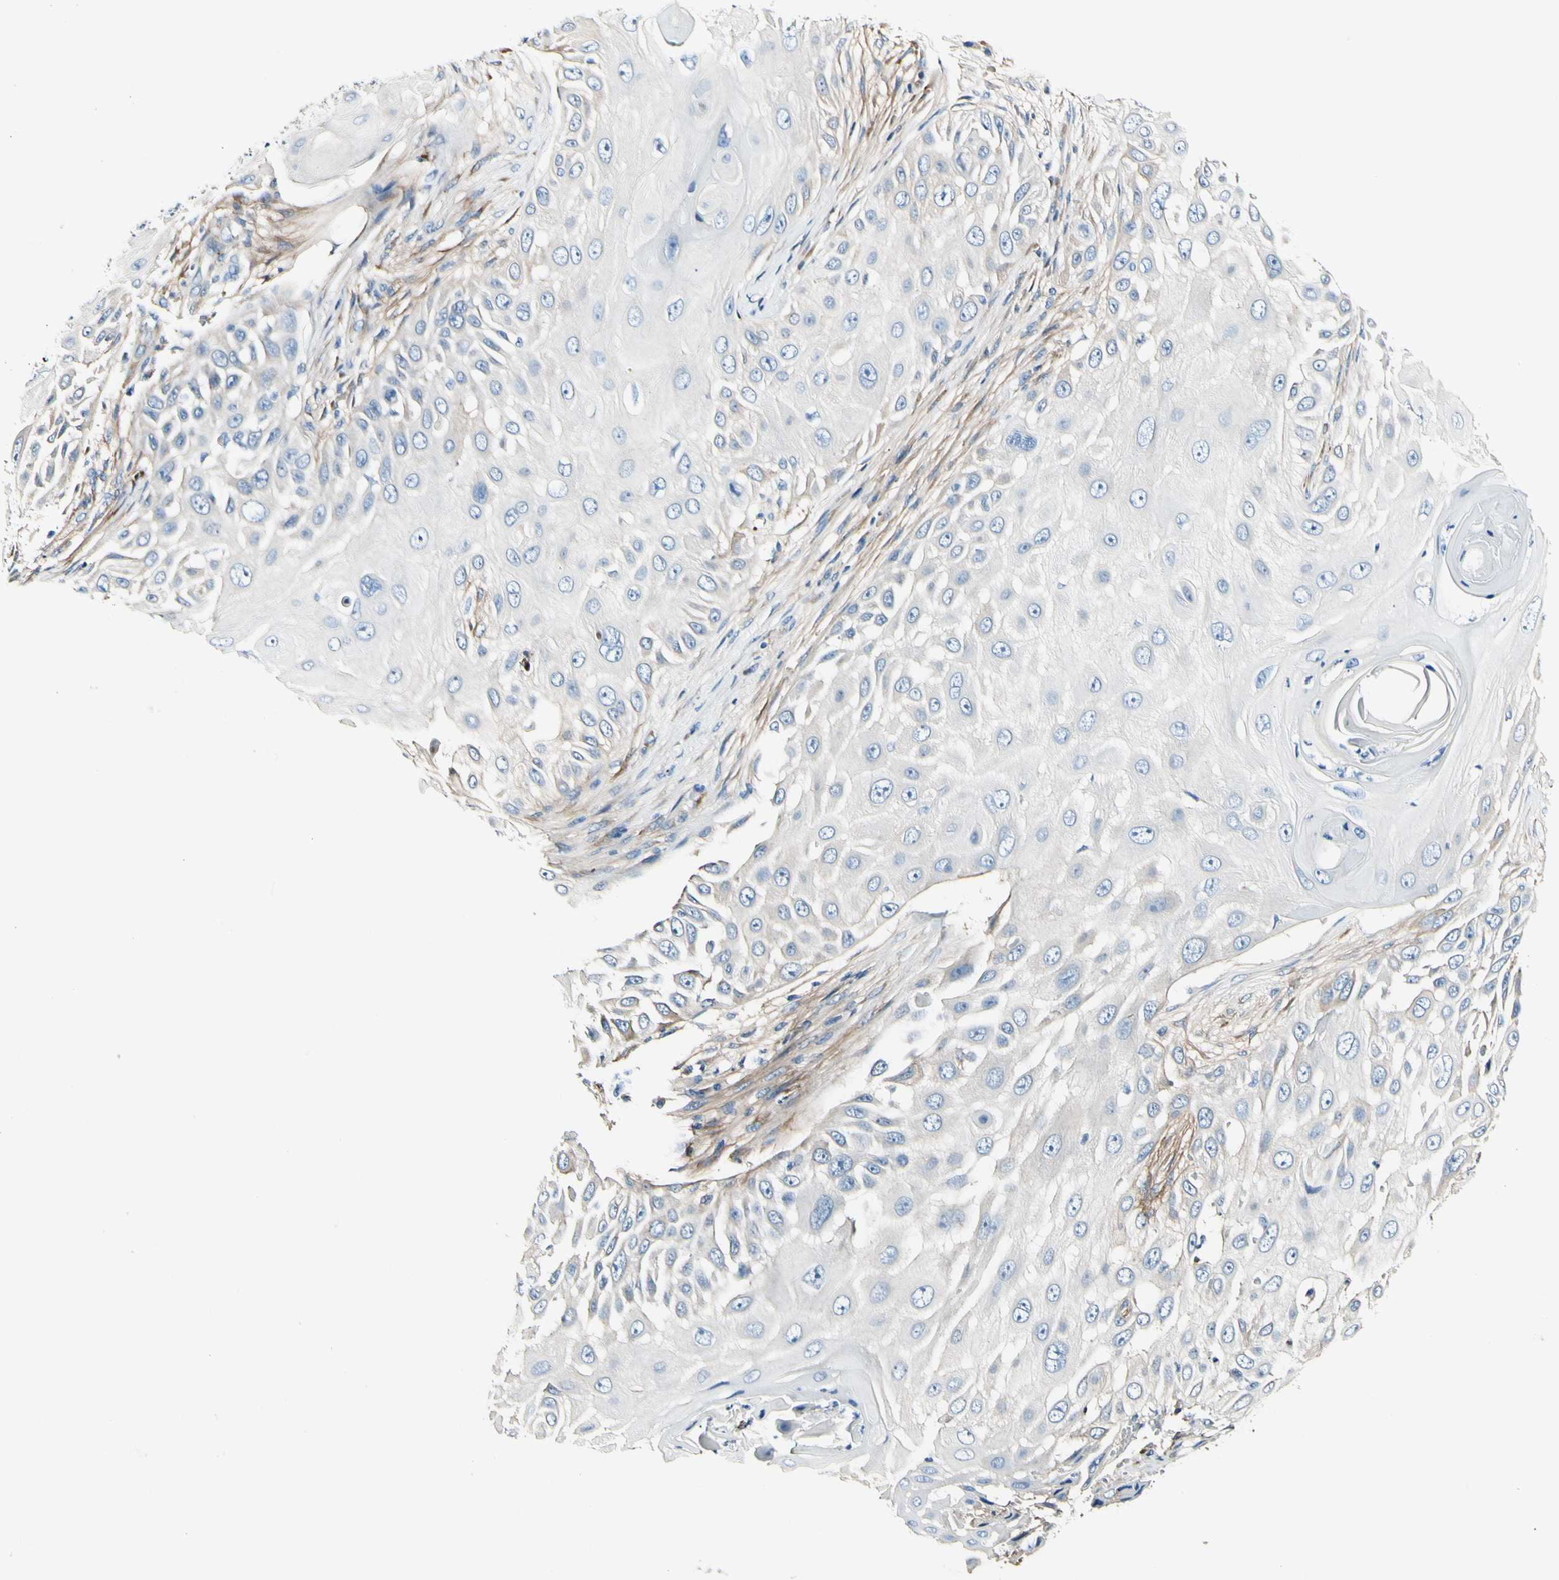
{"staining": {"intensity": "negative", "quantity": "none", "location": "none"}, "tissue": "skin cancer", "cell_type": "Tumor cells", "image_type": "cancer", "snomed": [{"axis": "morphology", "description": "Squamous cell carcinoma, NOS"}, {"axis": "topography", "description": "Skin"}], "caption": "DAB (3,3'-diaminobenzidine) immunohistochemical staining of squamous cell carcinoma (skin) displays no significant positivity in tumor cells.", "gene": "COL6A3", "patient": {"sex": "female", "age": 44}}